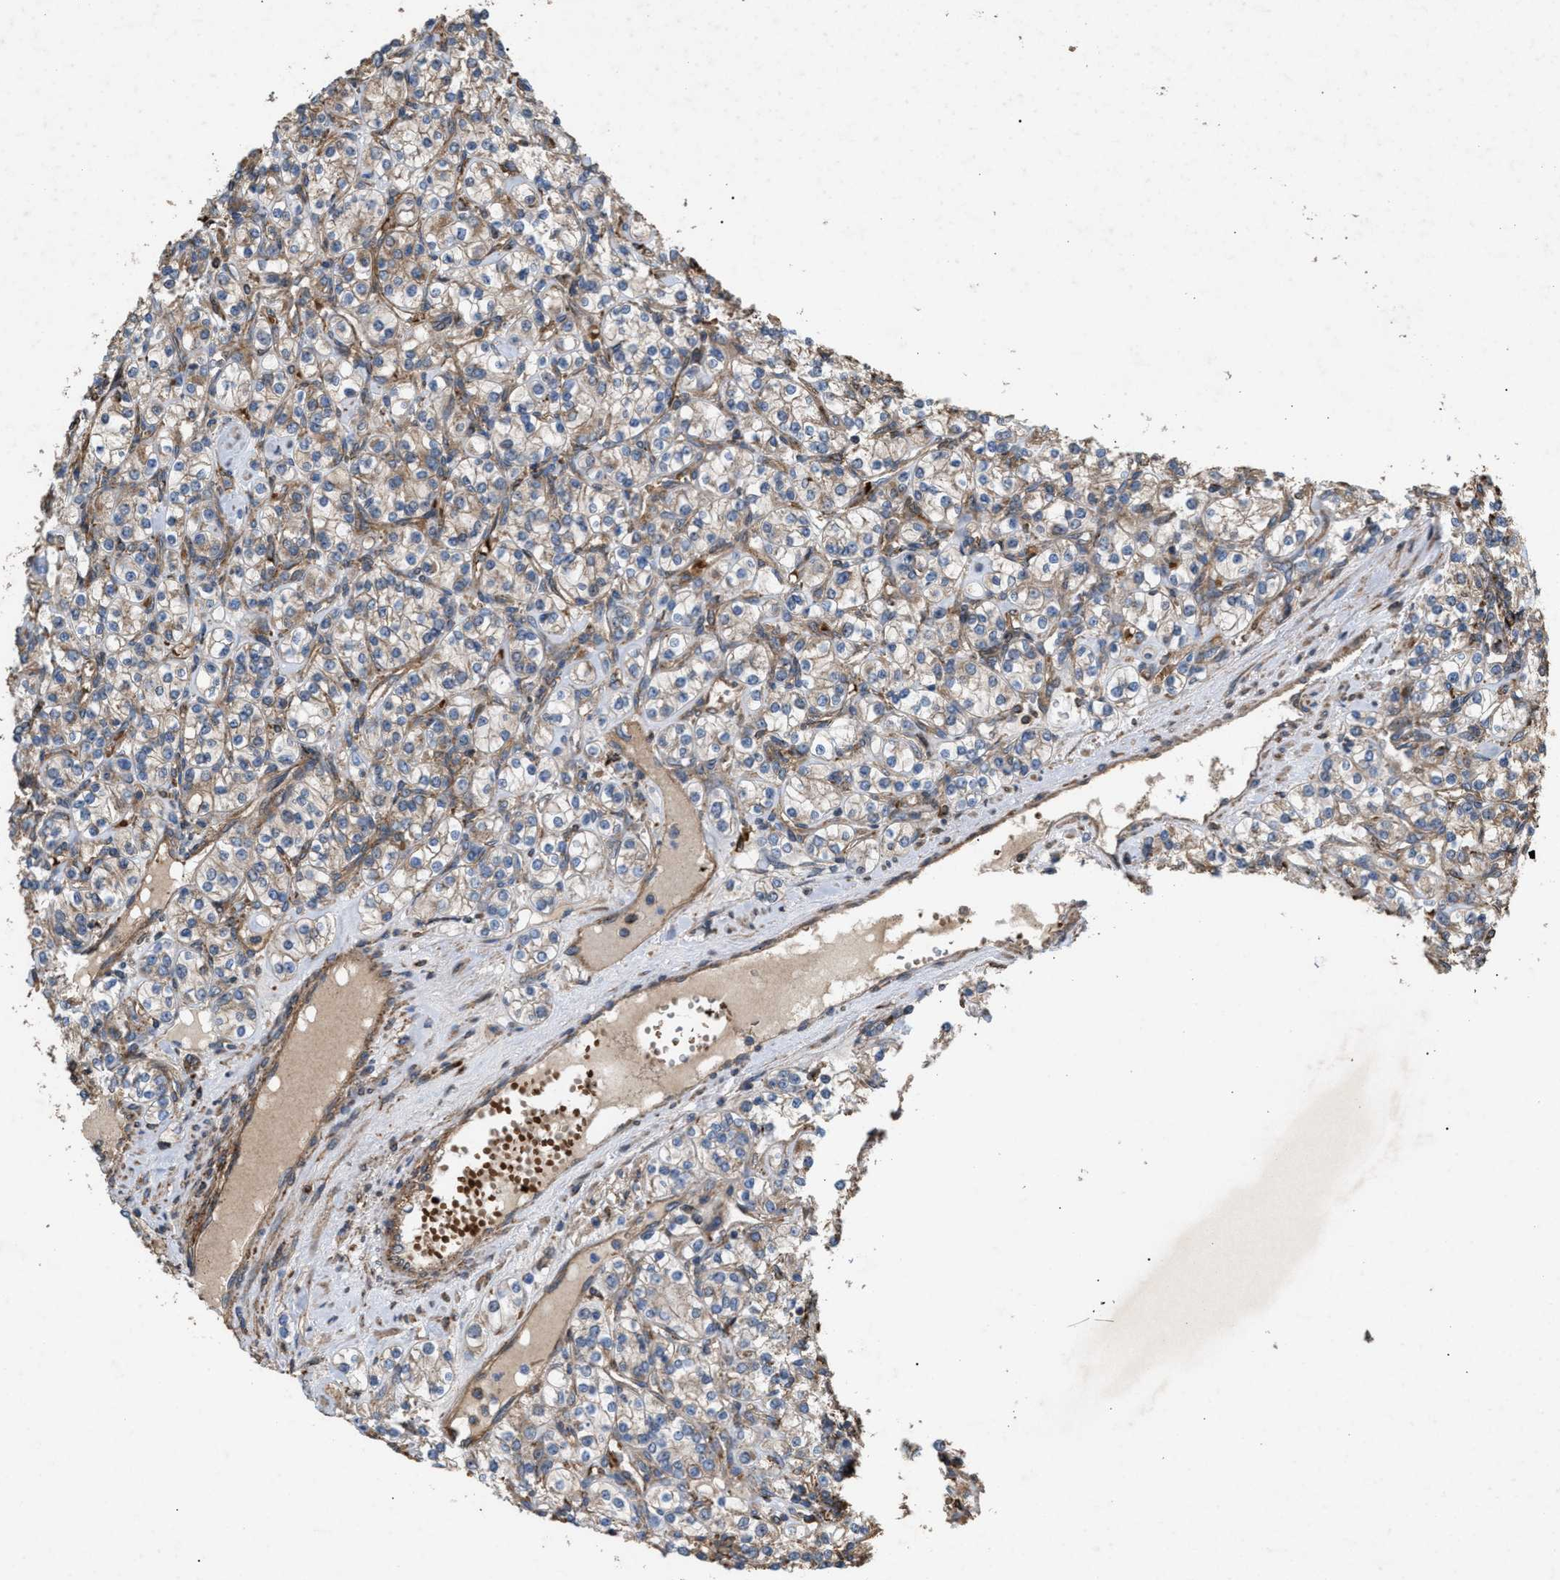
{"staining": {"intensity": "moderate", "quantity": ">75%", "location": "cytoplasmic/membranous"}, "tissue": "renal cancer", "cell_type": "Tumor cells", "image_type": "cancer", "snomed": [{"axis": "morphology", "description": "Adenocarcinoma, NOS"}, {"axis": "topography", "description": "Kidney"}], "caption": "Adenocarcinoma (renal) stained with a protein marker shows moderate staining in tumor cells.", "gene": "GCC1", "patient": {"sex": "male", "age": 77}}